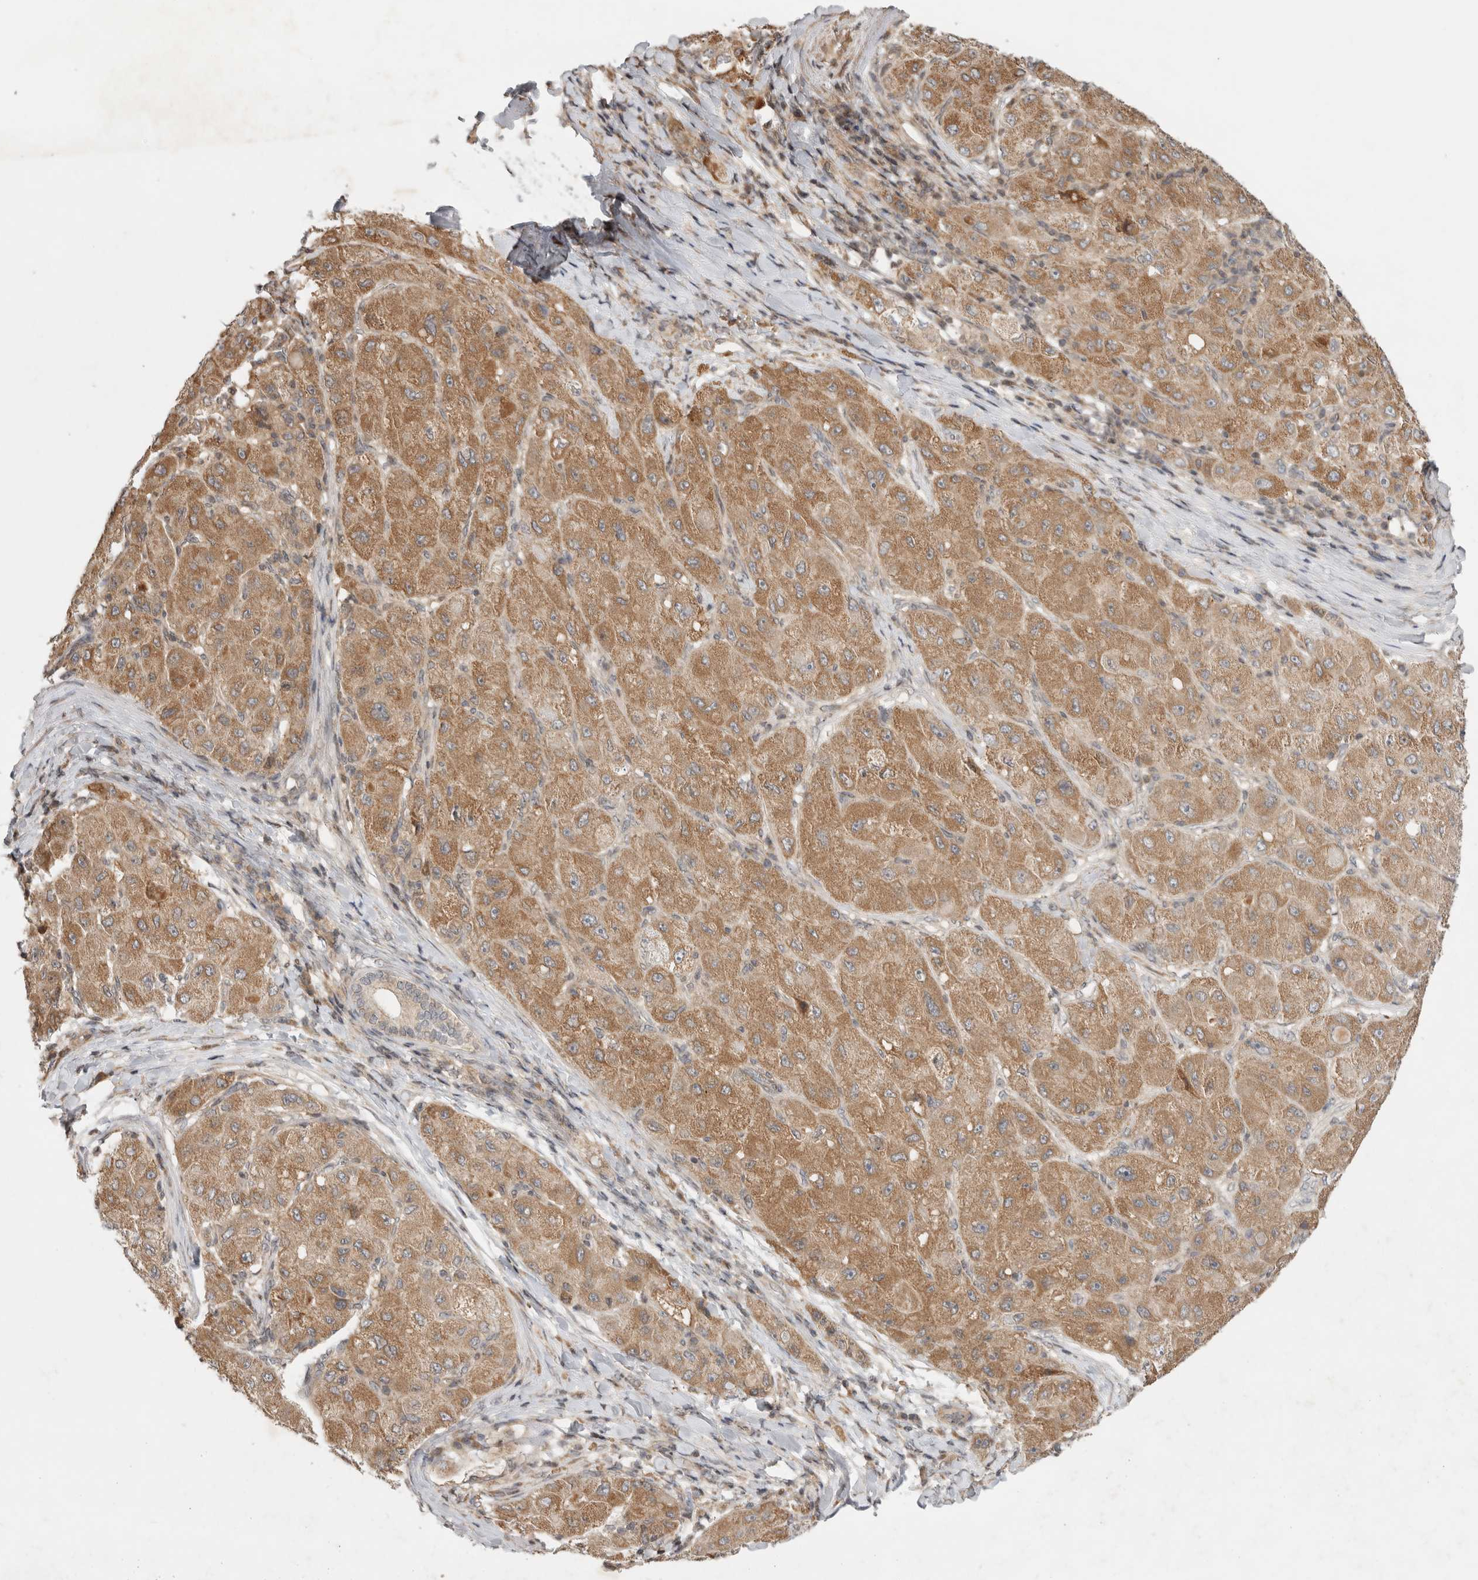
{"staining": {"intensity": "moderate", "quantity": ">75%", "location": "cytoplasmic/membranous"}, "tissue": "liver cancer", "cell_type": "Tumor cells", "image_type": "cancer", "snomed": [{"axis": "morphology", "description": "Carcinoma, Hepatocellular, NOS"}, {"axis": "topography", "description": "Liver"}], "caption": "A histopathology image of hepatocellular carcinoma (liver) stained for a protein shows moderate cytoplasmic/membranous brown staining in tumor cells.", "gene": "EIF2AK1", "patient": {"sex": "male", "age": 80}}